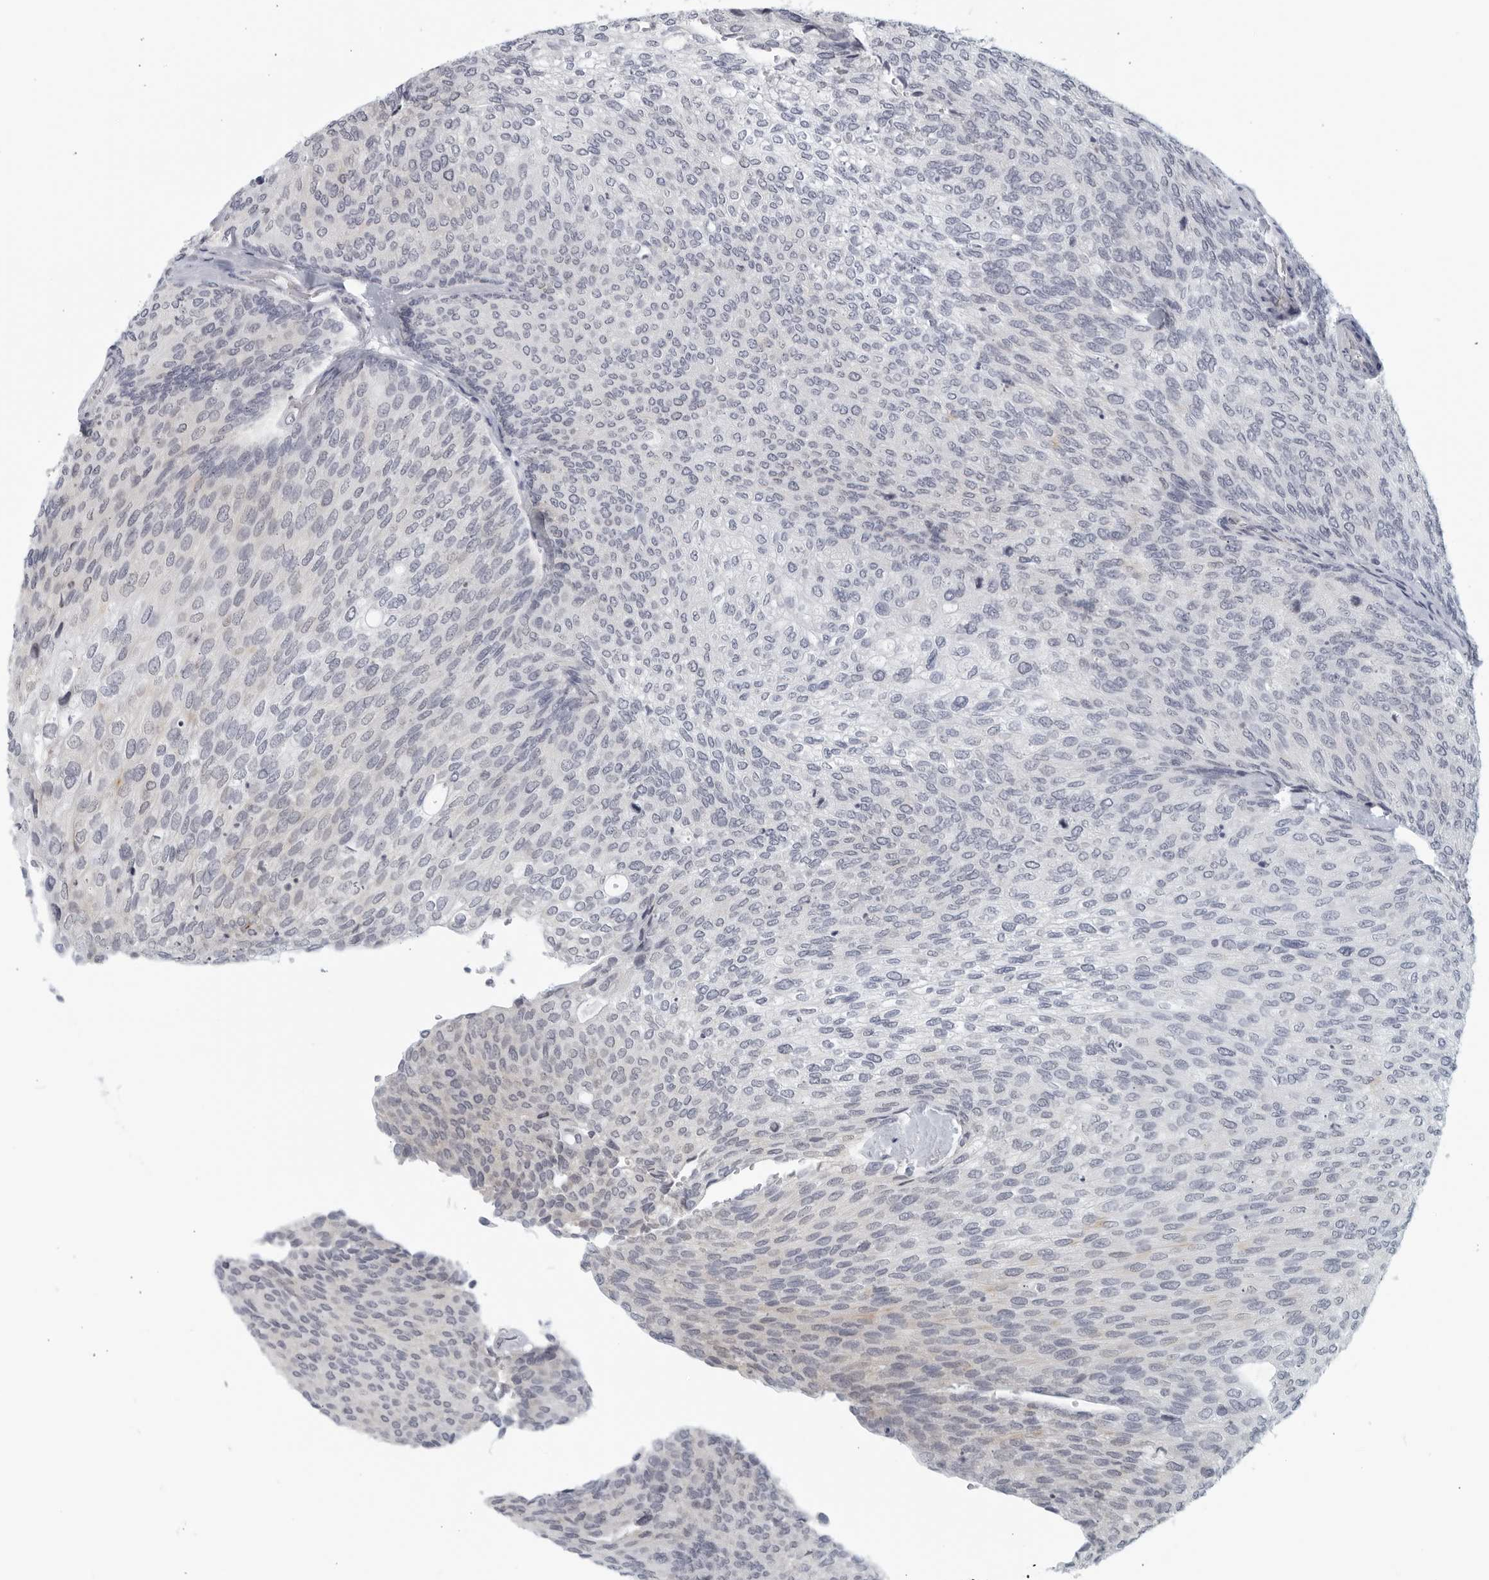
{"staining": {"intensity": "negative", "quantity": "none", "location": "none"}, "tissue": "urothelial cancer", "cell_type": "Tumor cells", "image_type": "cancer", "snomed": [{"axis": "morphology", "description": "Urothelial carcinoma, Low grade"}, {"axis": "topography", "description": "Urinary bladder"}], "caption": "This micrograph is of urothelial cancer stained with IHC to label a protein in brown with the nuclei are counter-stained blue. There is no expression in tumor cells.", "gene": "MATN1", "patient": {"sex": "female", "age": 79}}